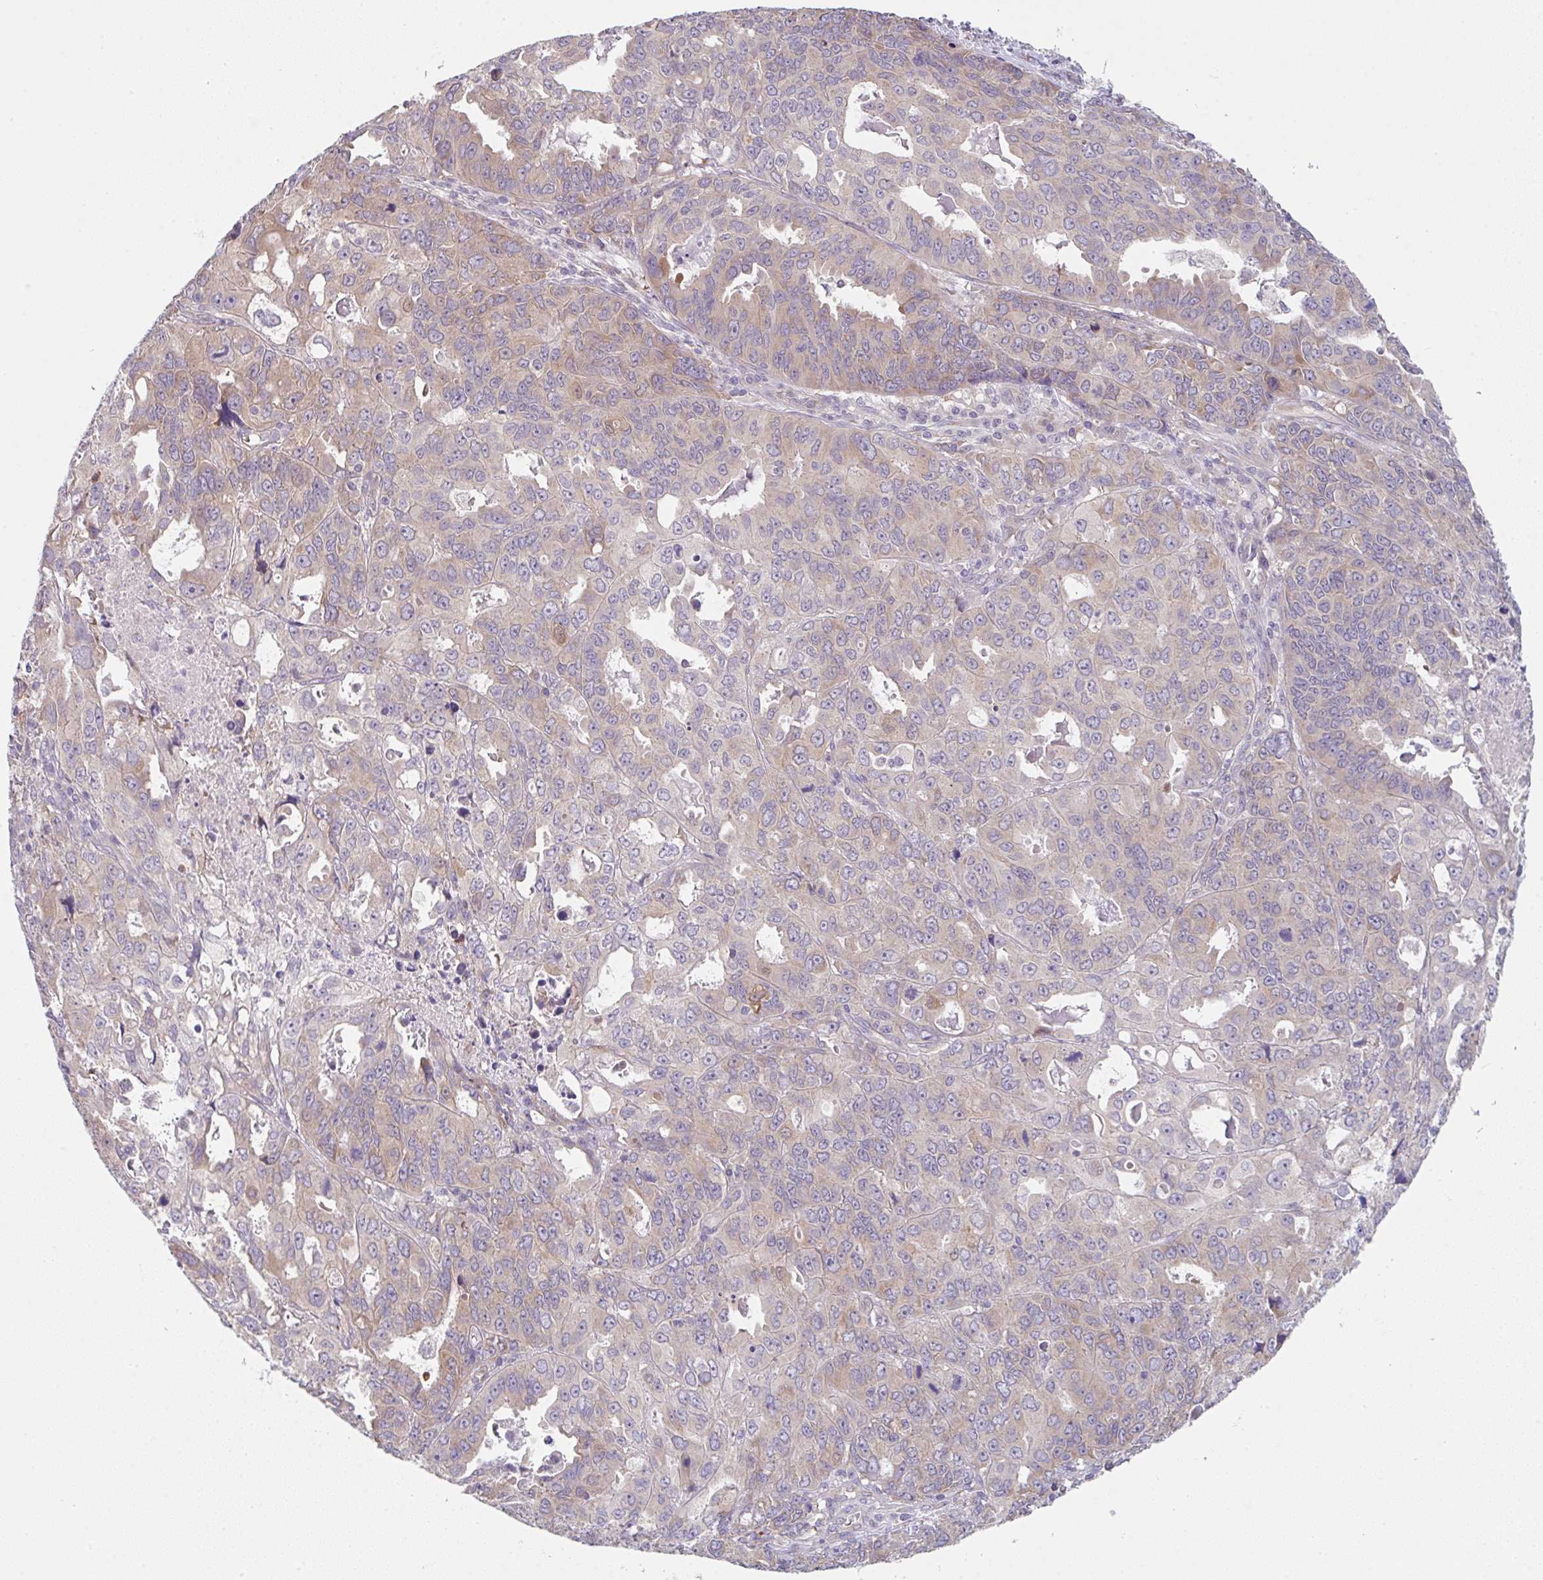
{"staining": {"intensity": "weak", "quantity": "25%-75%", "location": "cytoplasmic/membranous"}, "tissue": "endometrial cancer", "cell_type": "Tumor cells", "image_type": "cancer", "snomed": [{"axis": "morphology", "description": "Adenocarcinoma, NOS"}, {"axis": "topography", "description": "Uterus"}], "caption": "Immunohistochemical staining of human endometrial cancer (adenocarcinoma) reveals low levels of weak cytoplasmic/membranous protein staining in approximately 25%-75% of tumor cells. (DAB IHC with brightfield microscopy, high magnification).", "gene": "TSPAN31", "patient": {"sex": "female", "age": 79}}